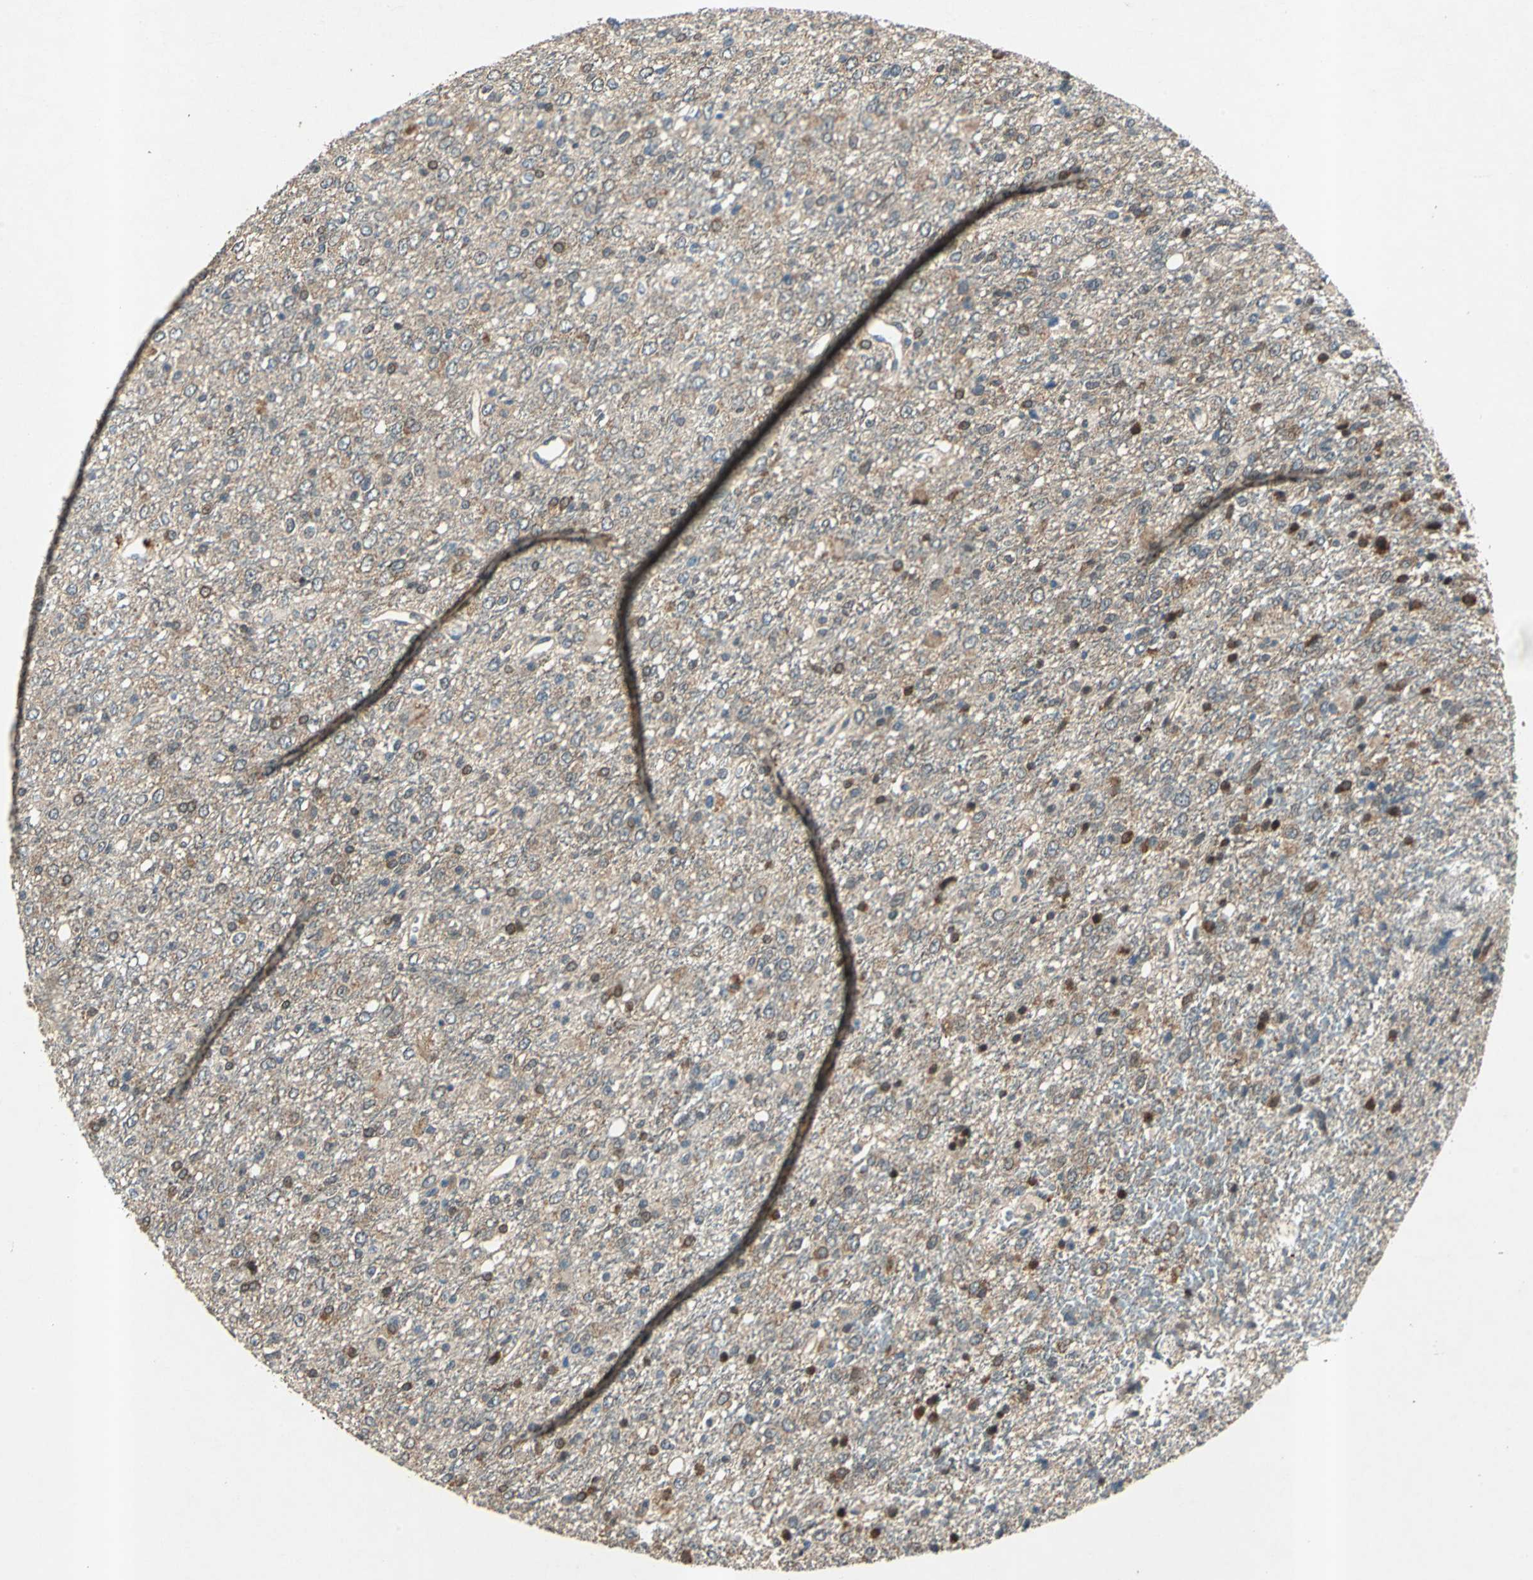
{"staining": {"intensity": "moderate", "quantity": "<25%", "location": "nuclear"}, "tissue": "glioma", "cell_type": "Tumor cells", "image_type": "cancer", "snomed": [{"axis": "morphology", "description": "Glioma, malignant, High grade"}, {"axis": "topography", "description": "pancreas cauda"}], "caption": "About <25% of tumor cells in high-grade glioma (malignant) exhibit moderate nuclear protein positivity as visualized by brown immunohistochemical staining.", "gene": "AHSA1", "patient": {"sex": "male", "age": 60}}